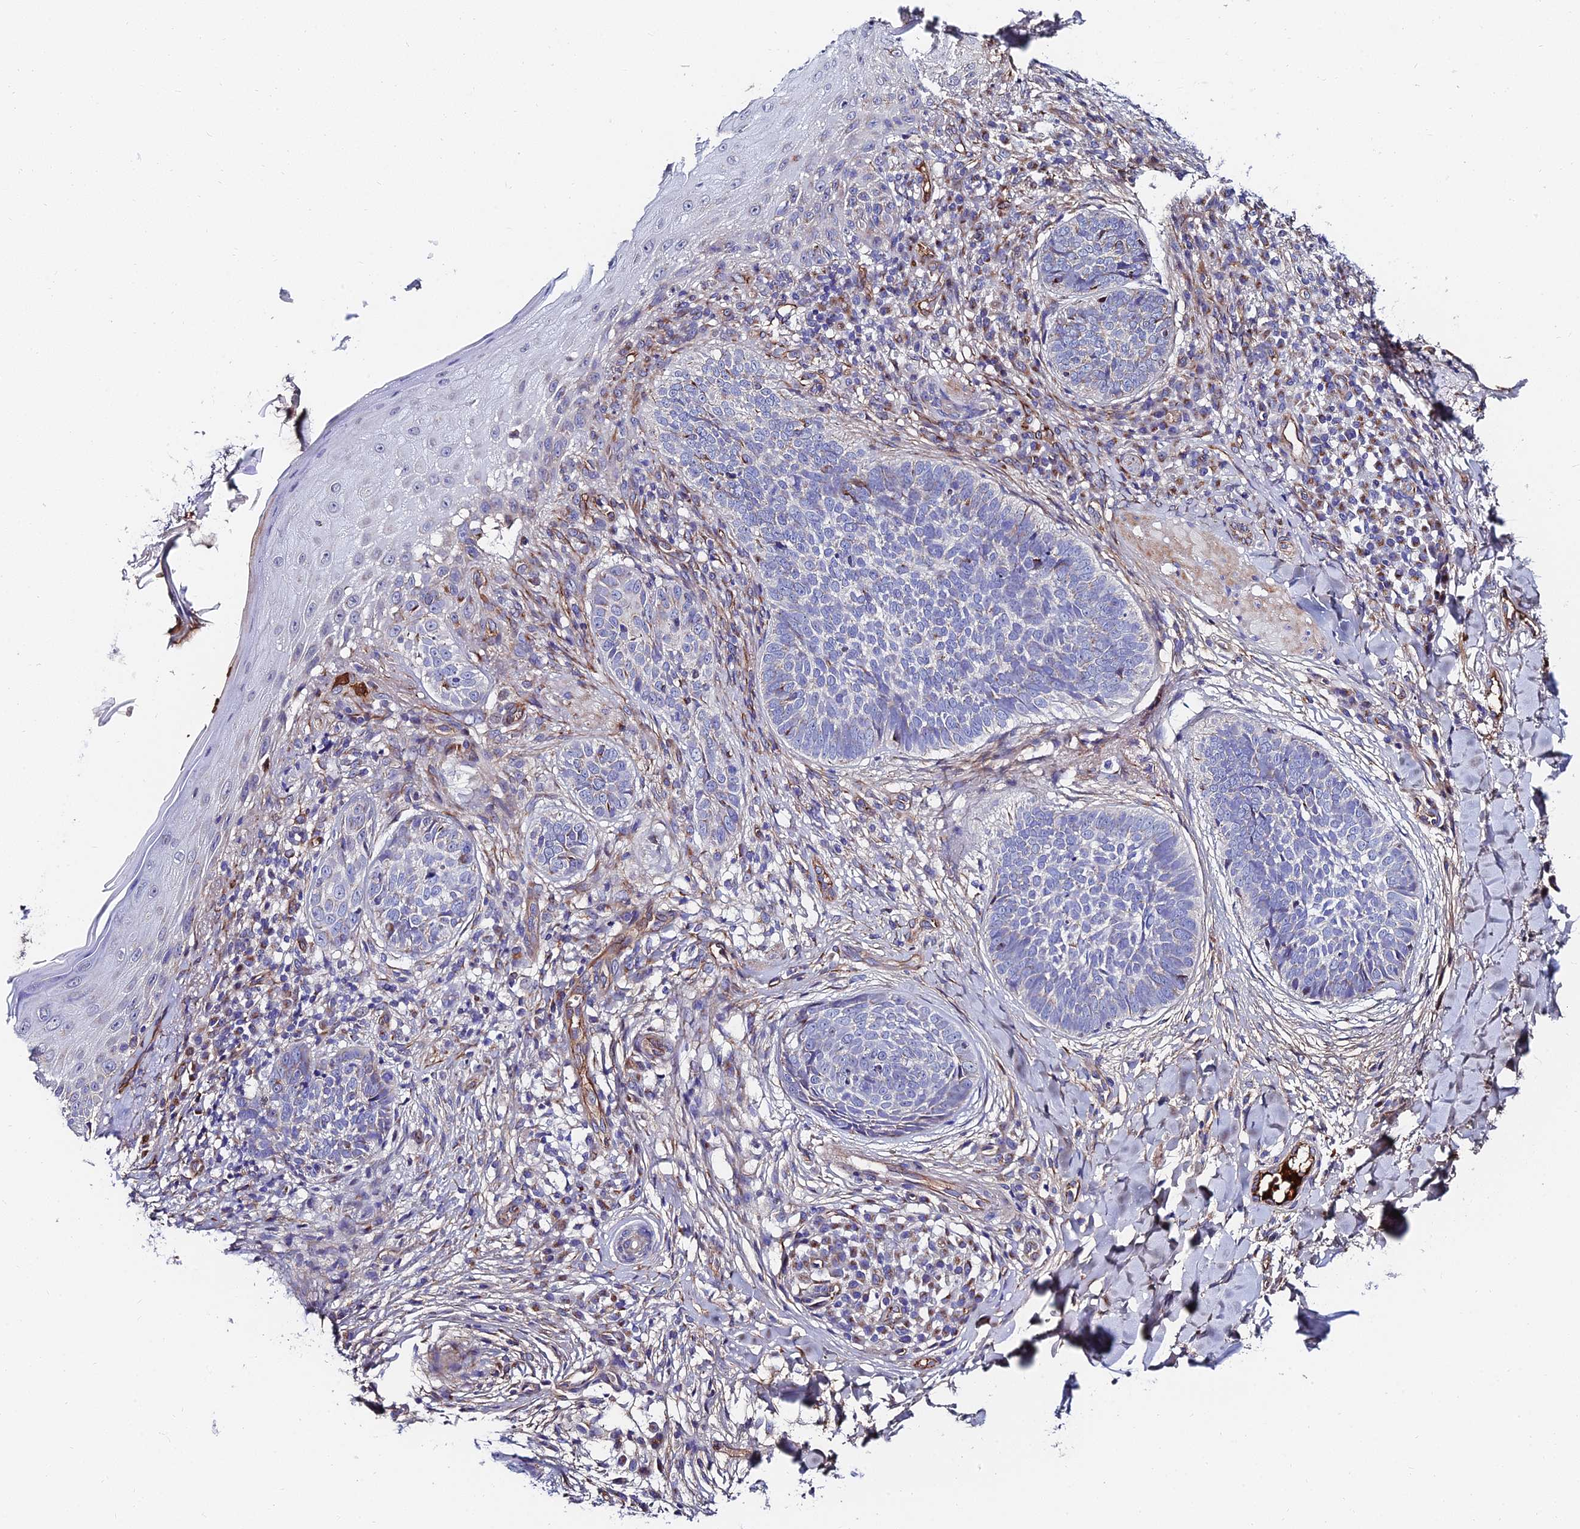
{"staining": {"intensity": "negative", "quantity": "none", "location": "none"}, "tissue": "skin cancer", "cell_type": "Tumor cells", "image_type": "cancer", "snomed": [{"axis": "morphology", "description": "Basal cell carcinoma"}, {"axis": "topography", "description": "Skin"}], "caption": "Immunohistochemistry (IHC) of basal cell carcinoma (skin) displays no expression in tumor cells. (Brightfield microscopy of DAB (3,3'-diaminobenzidine) immunohistochemistry (IHC) at high magnification).", "gene": "ADGRF3", "patient": {"sex": "female", "age": 61}}